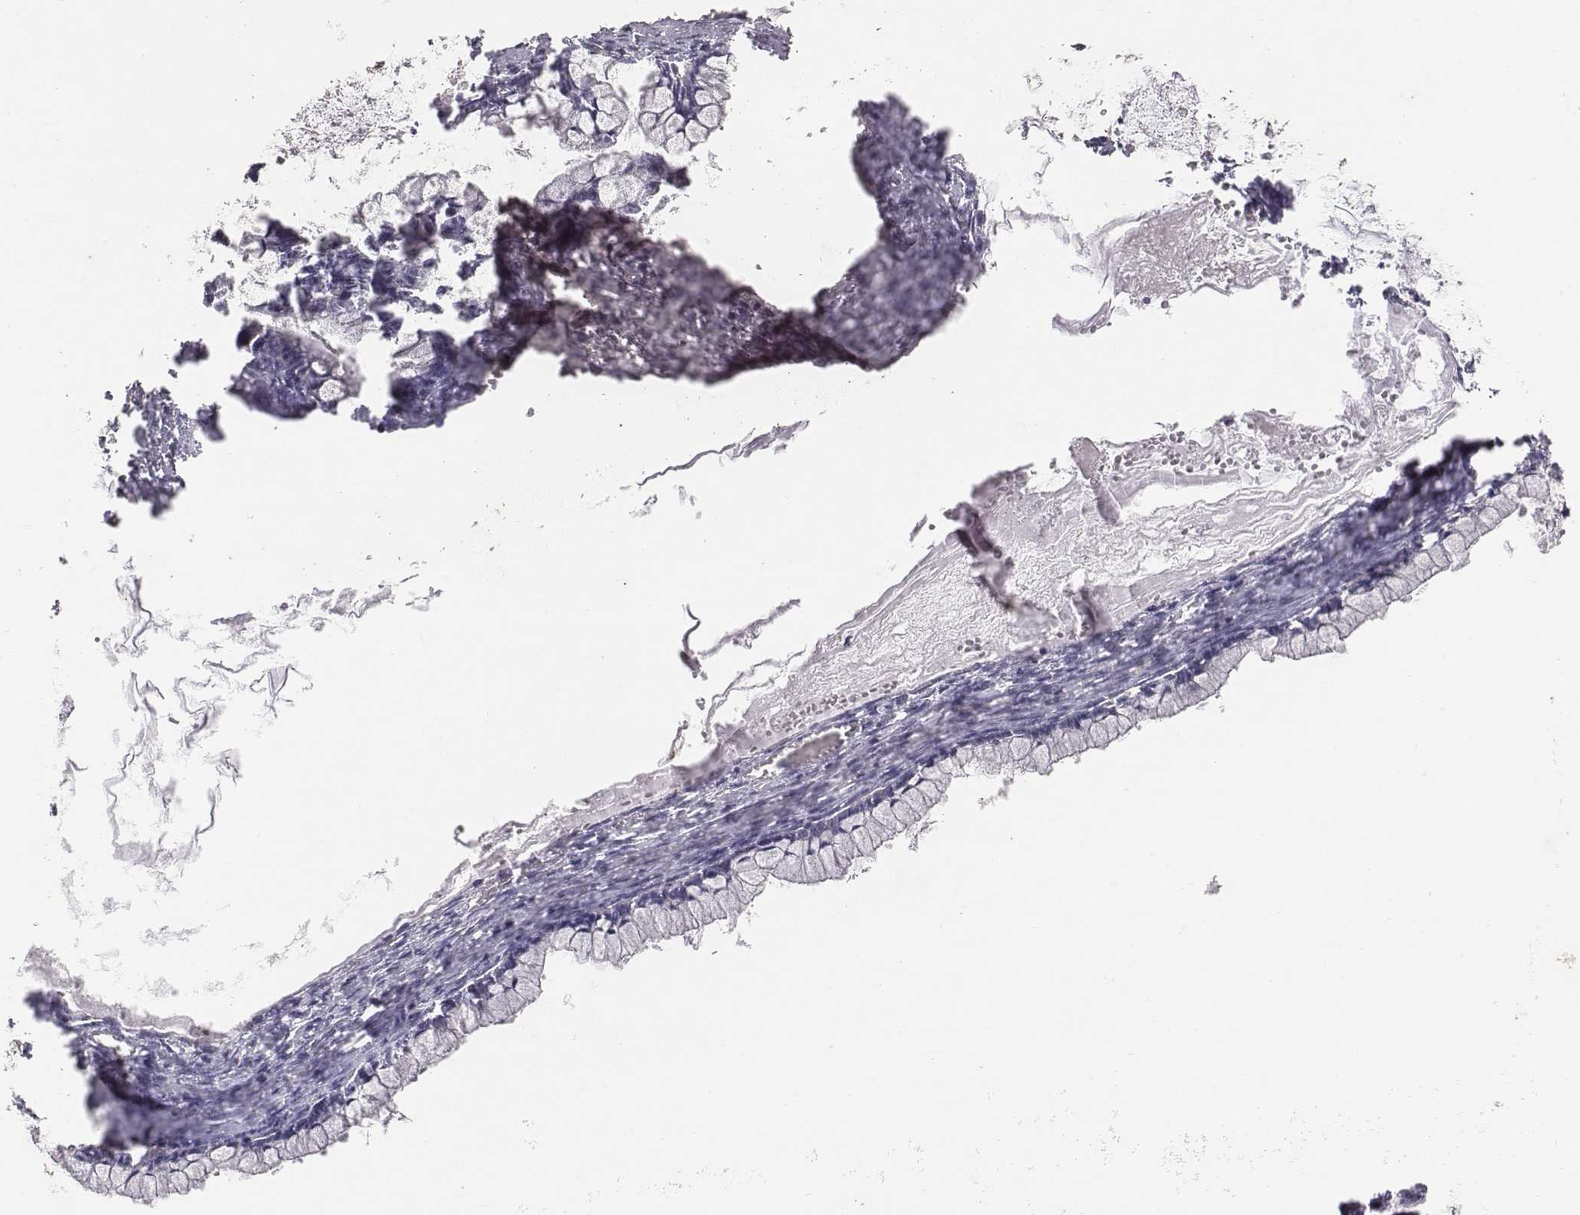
{"staining": {"intensity": "negative", "quantity": "none", "location": "none"}, "tissue": "ovarian cancer", "cell_type": "Tumor cells", "image_type": "cancer", "snomed": [{"axis": "morphology", "description": "Cystadenocarcinoma, mucinous, NOS"}, {"axis": "topography", "description": "Ovary"}], "caption": "This photomicrograph is of ovarian cancer (mucinous cystadenocarcinoma) stained with immunohistochemistry to label a protein in brown with the nuclei are counter-stained blue. There is no expression in tumor cells.", "gene": "PTPRG", "patient": {"sex": "female", "age": 67}}